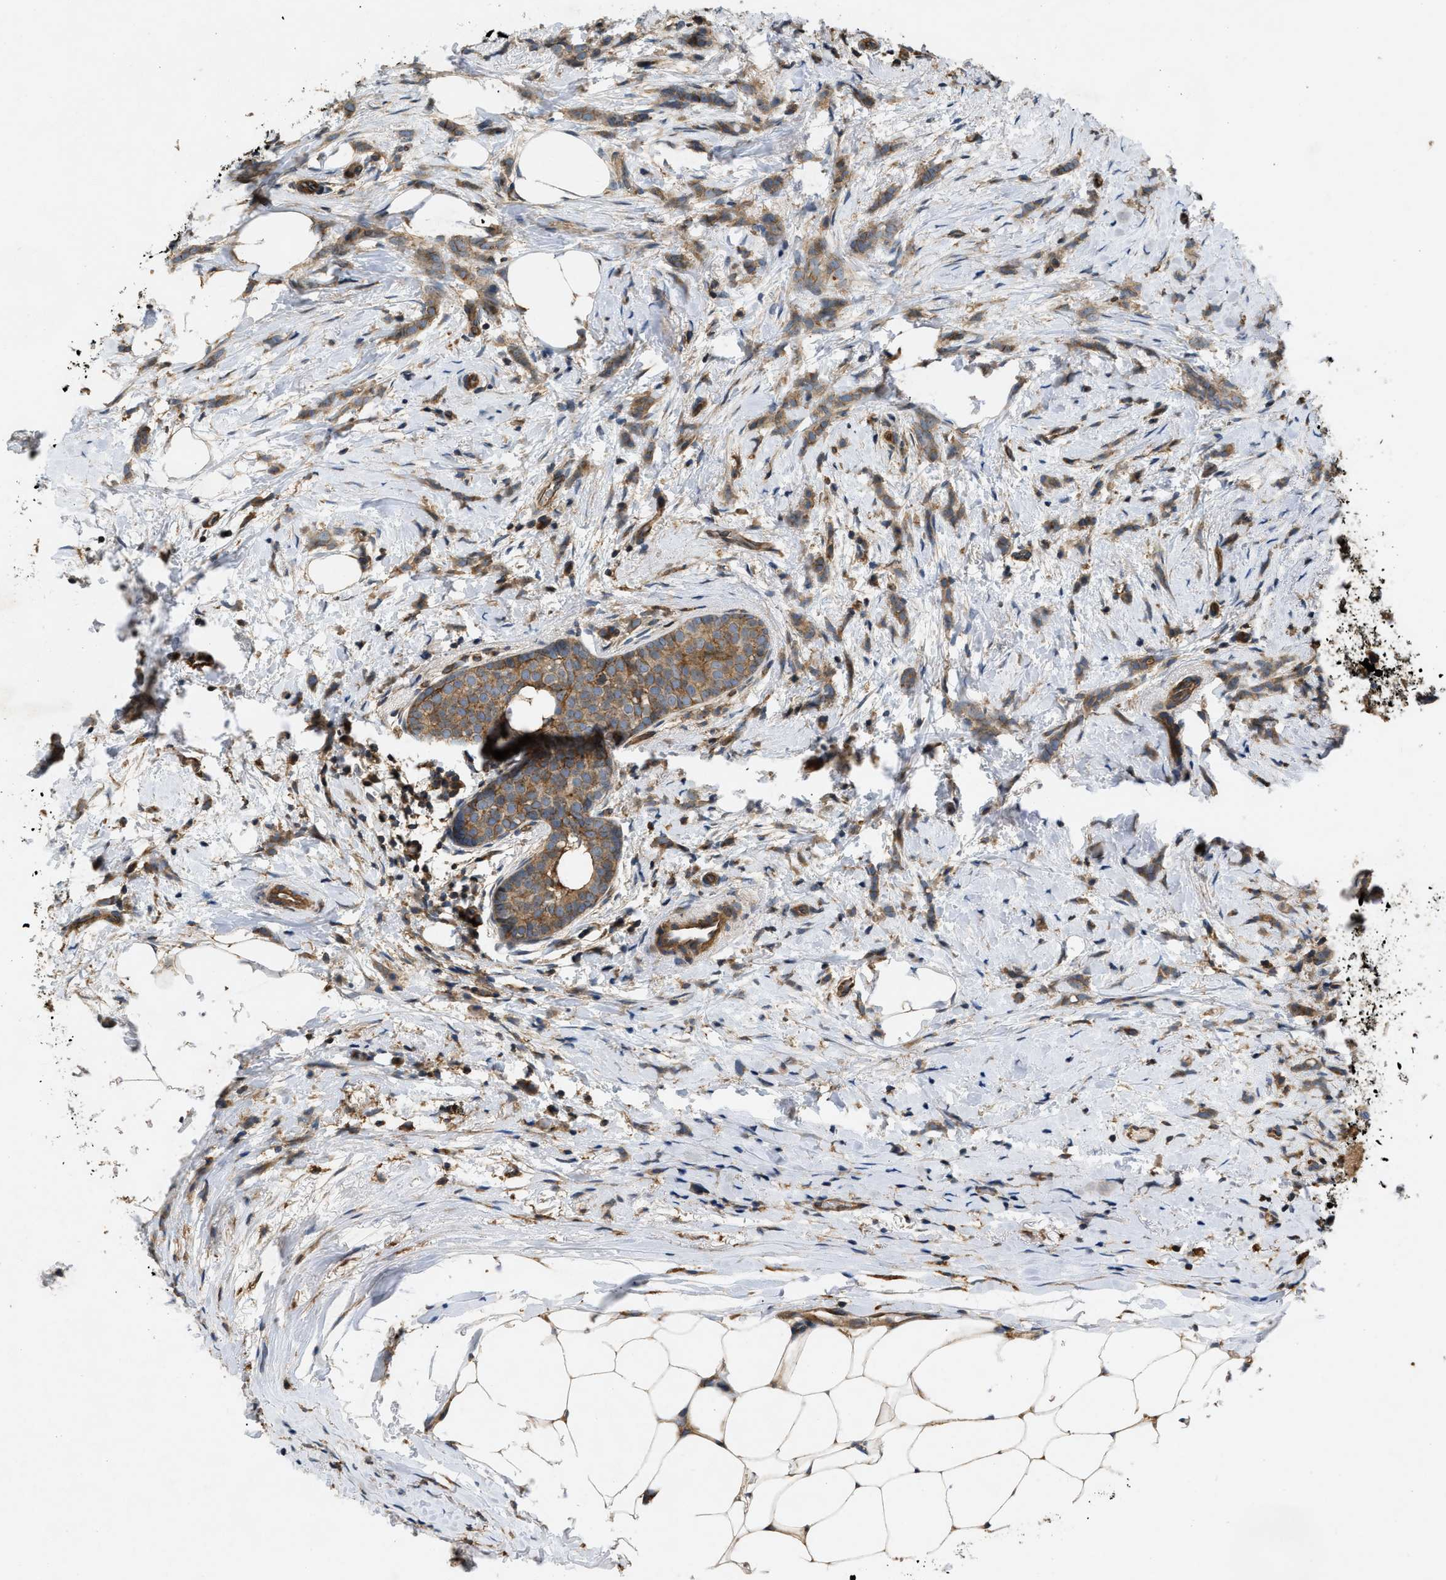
{"staining": {"intensity": "moderate", "quantity": ">75%", "location": "cytoplasmic/membranous"}, "tissue": "breast cancer", "cell_type": "Tumor cells", "image_type": "cancer", "snomed": [{"axis": "morphology", "description": "Lobular carcinoma, in situ"}, {"axis": "morphology", "description": "Lobular carcinoma"}, {"axis": "topography", "description": "Breast"}], "caption": "Immunohistochemistry photomicrograph of lobular carcinoma in situ (breast) stained for a protein (brown), which demonstrates medium levels of moderate cytoplasmic/membranous expression in about >75% of tumor cells.", "gene": "GNB4", "patient": {"sex": "female", "age": 41}}